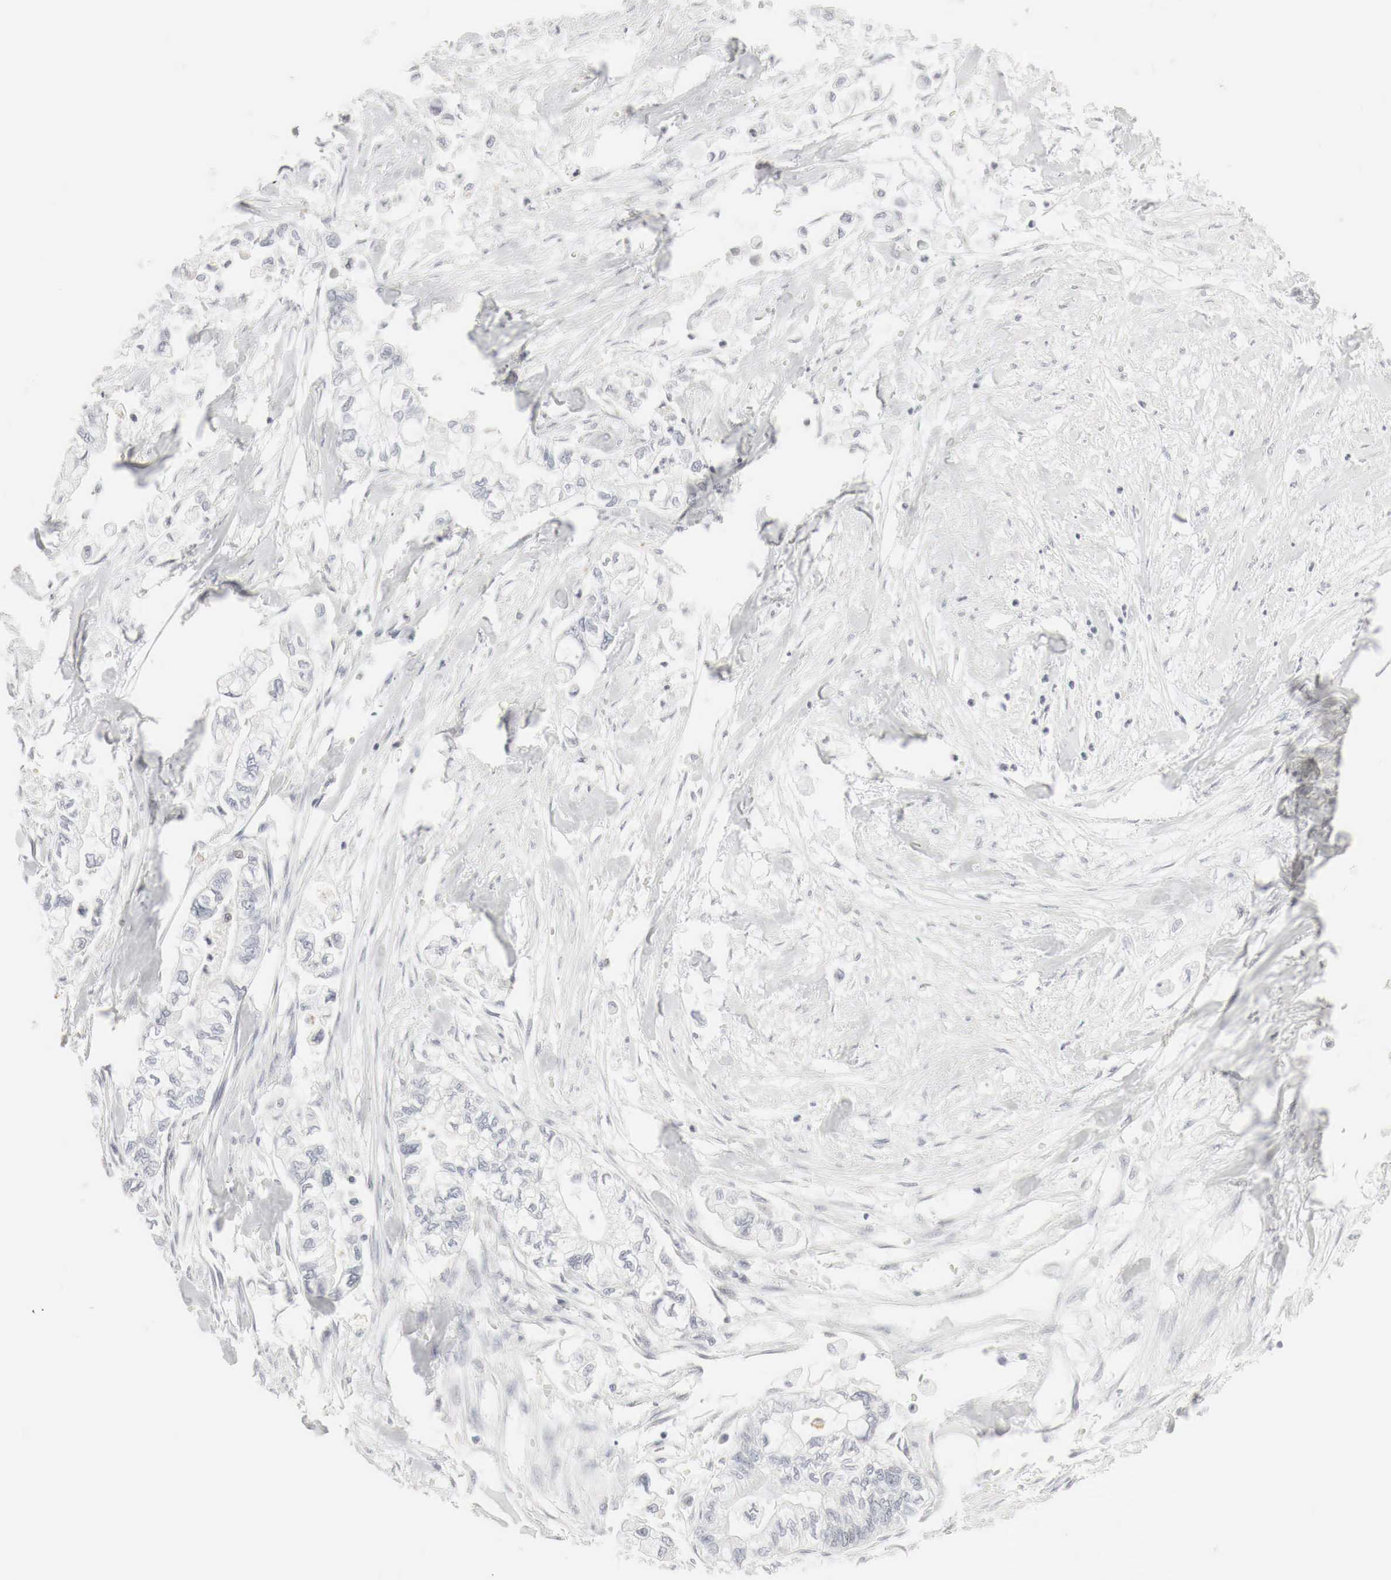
{"staining": {"intensity": "negative", "quantity": "none", "location": "none"}, "tissue": "pancreatic cancer", "cell_type": "Tumor cells", "image_type": "cancer", "snomed": [{"axis": "morphology", "description": "Adenocarcinoma, NOS"}, {"axis": "topography", "description": "Pancreas"}], "caption": "Immunohistochemical staining of human pancreatic cancer (adenocarcinoma) reveals no significant expression in tumor cells. Brightfield microscopy of immunohistochemistry (IHC) stained with DAB (brown) and hematoxylin (blue), captured at high magnification.", "gene": "TP63", "patient": {"sex": "male", "age": 79}}